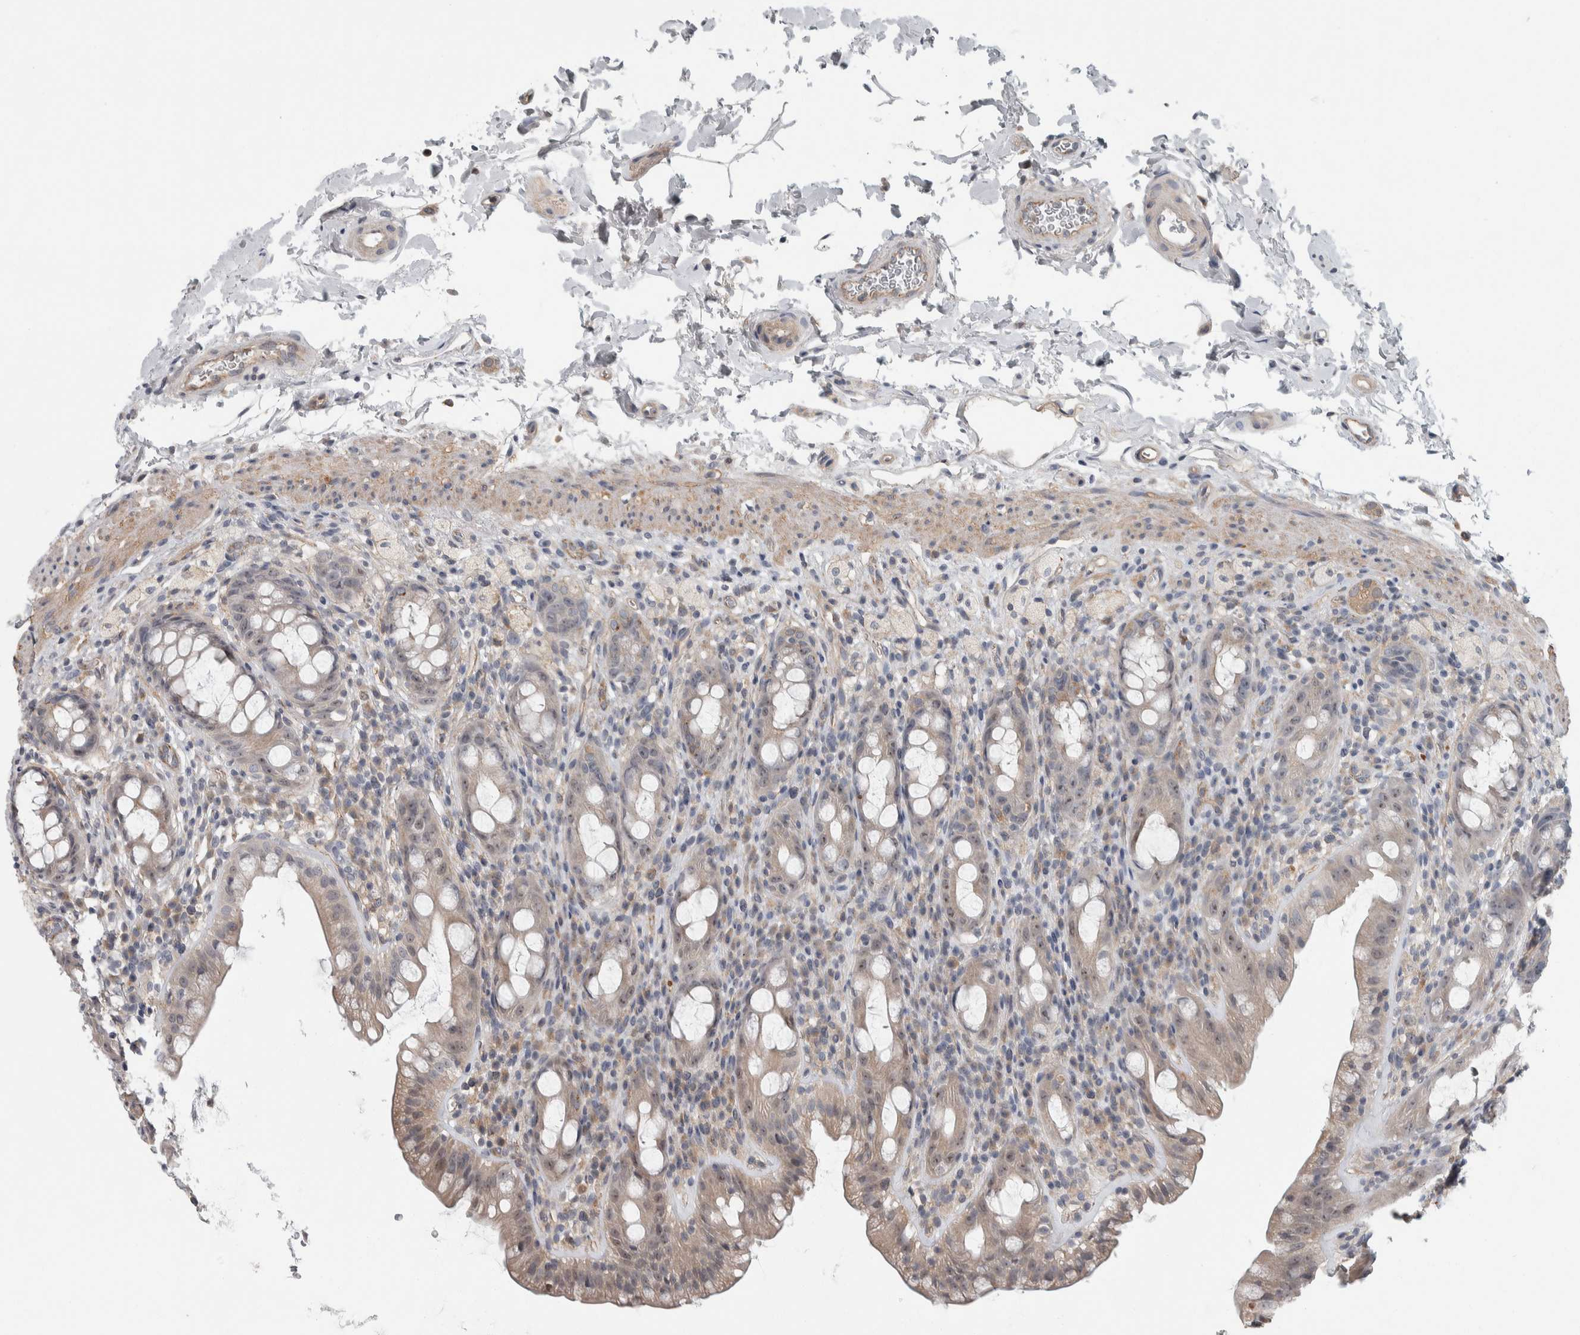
{"staining": {"intensity": "weak", "quantity": "25%-75%", "location": "cytoplasmic/membranous"}, "tissue": "rectum", "cell_type": "Glandular cells", "image_type": "normal", "snomed": [{"axis": "morphology", "description": "Normal tissue, NOS"}, {"axis": "topography", "description": "Rectum"}], "caption": "Benign rectum reveals weak cytoplasmic/membranous staining in about 25%-75% of glandular cells, visualized by immunohistochemistry.", "gene": "KCNJ3", "patient": {"sex": "male", "age": 44}}